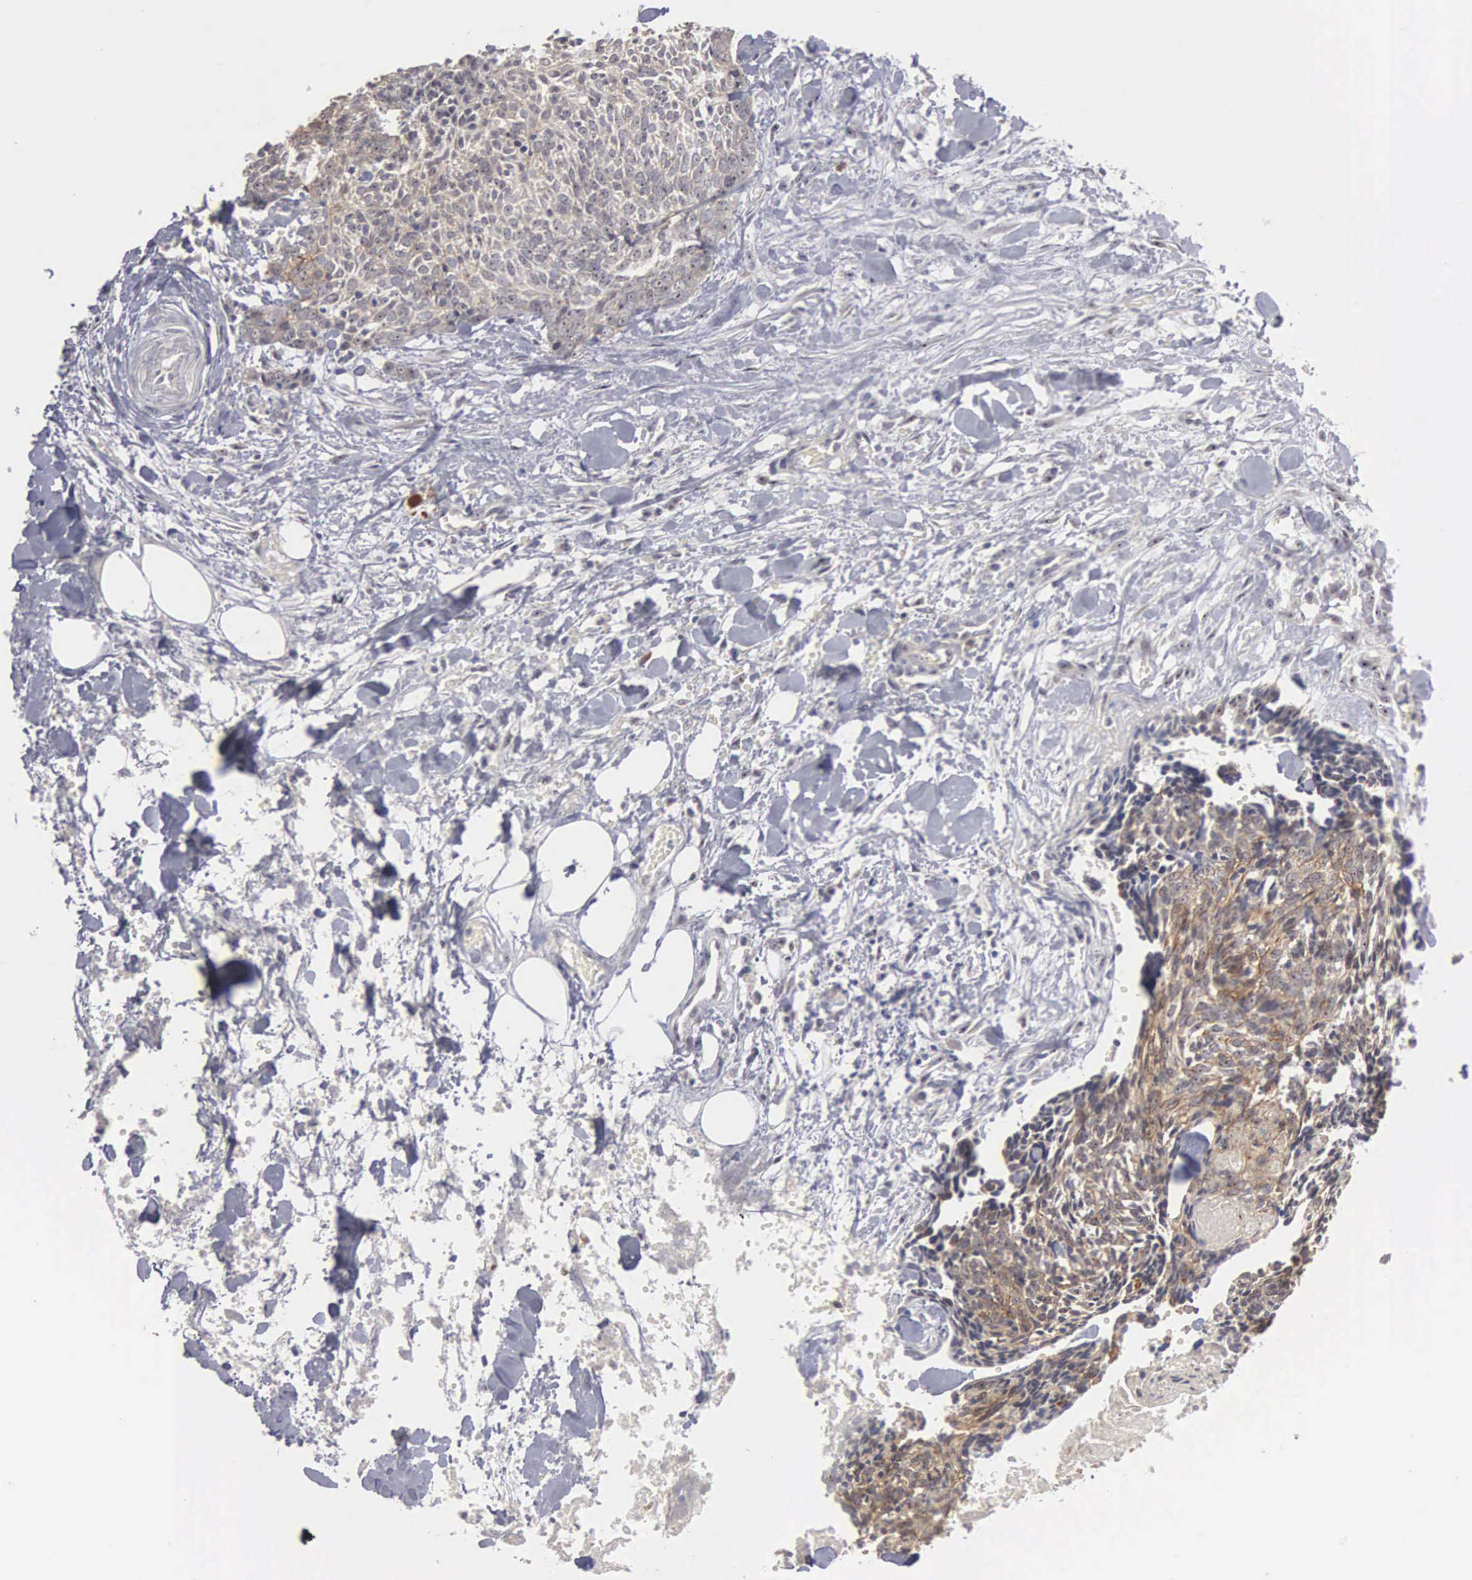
{"staining": {"intensity": "moderate", "quantity": ">75%", "location": "cytoplasmic/membranous"}, "tissue": "head and neck cancer", "cell_type": "Tumor cells", "image_type": "cancer", "snomed": [{"axis": "morphology", "description": "Squamous cell carcinoma, NOS"}, {"axis": "topography", "description": "Salivary gland"}, {"axis": "topography", "description": "Head-Neck"}], "caption": "Immunohistochemical staining of head and neck squamous cell carcinoma shows moderate cytoplasmic/membranous protein expression in approximately >75% of tumor cells. (IHC, brightfield microscopy, high magnification).", "gene": "AMN", "patient": {"sex": "male", "age": 70}}